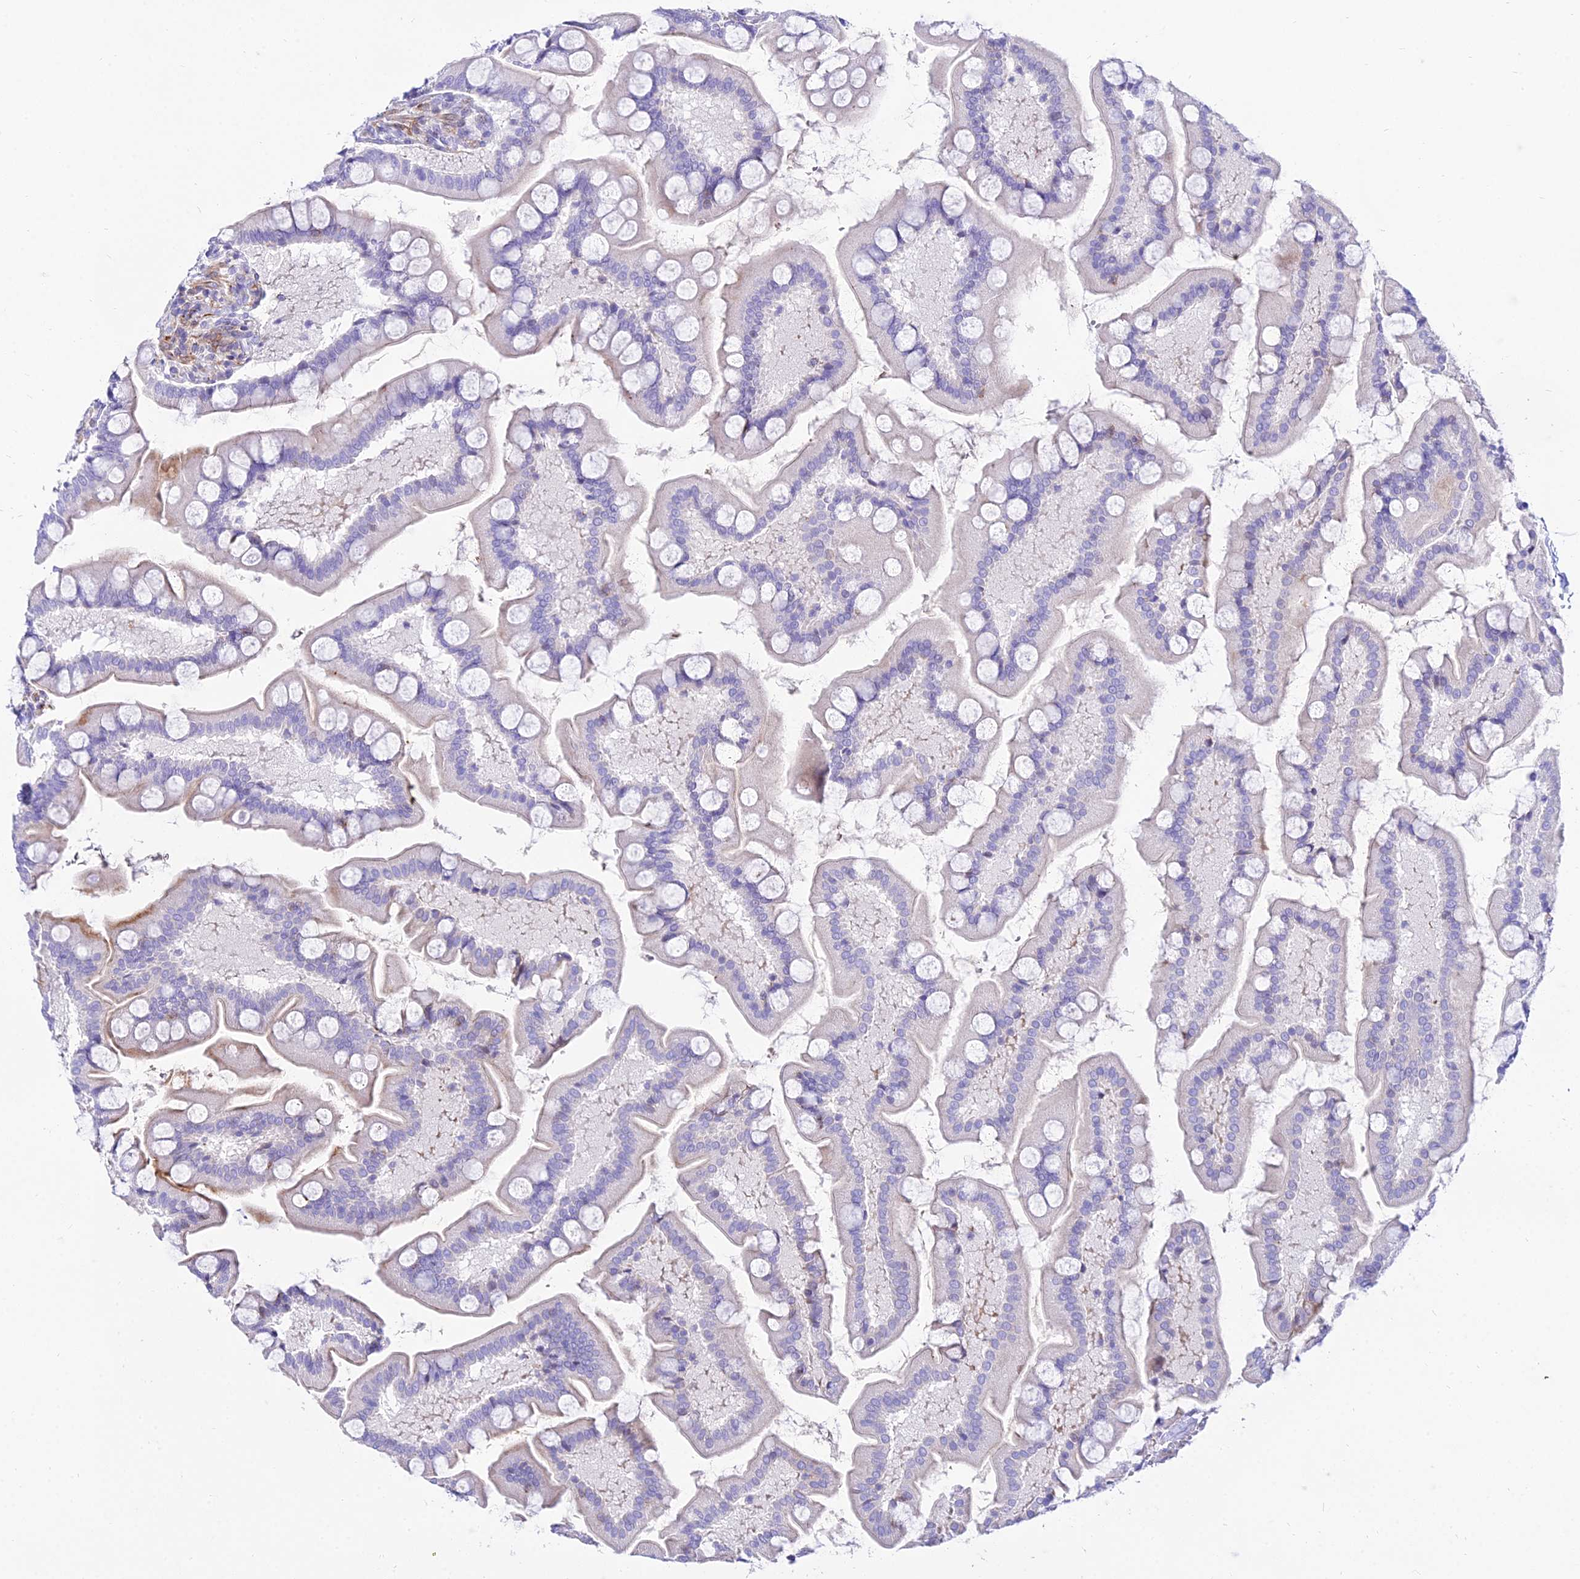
{"staining": {"intensity": "strong", "quantity": "<25%", "location": "cytoplasmic/membranous"}, "tissue": "small intestine", "cell_type": "Glandular cells", "image_type": "normal", "snomed": [{"axis": "morphology", "description": "Normal tissue, NOS"}, {"axis": "topography", "description": "Small intestine"}], "caption": "The photomicrograph demonstrates staining of unremarkable small intestine, revealing strong cytoplasmic/membranous protein positivity (brown color) within glandular cells.", "gene": "DLX1", "patient": {"sex": "male", "age": 41}}